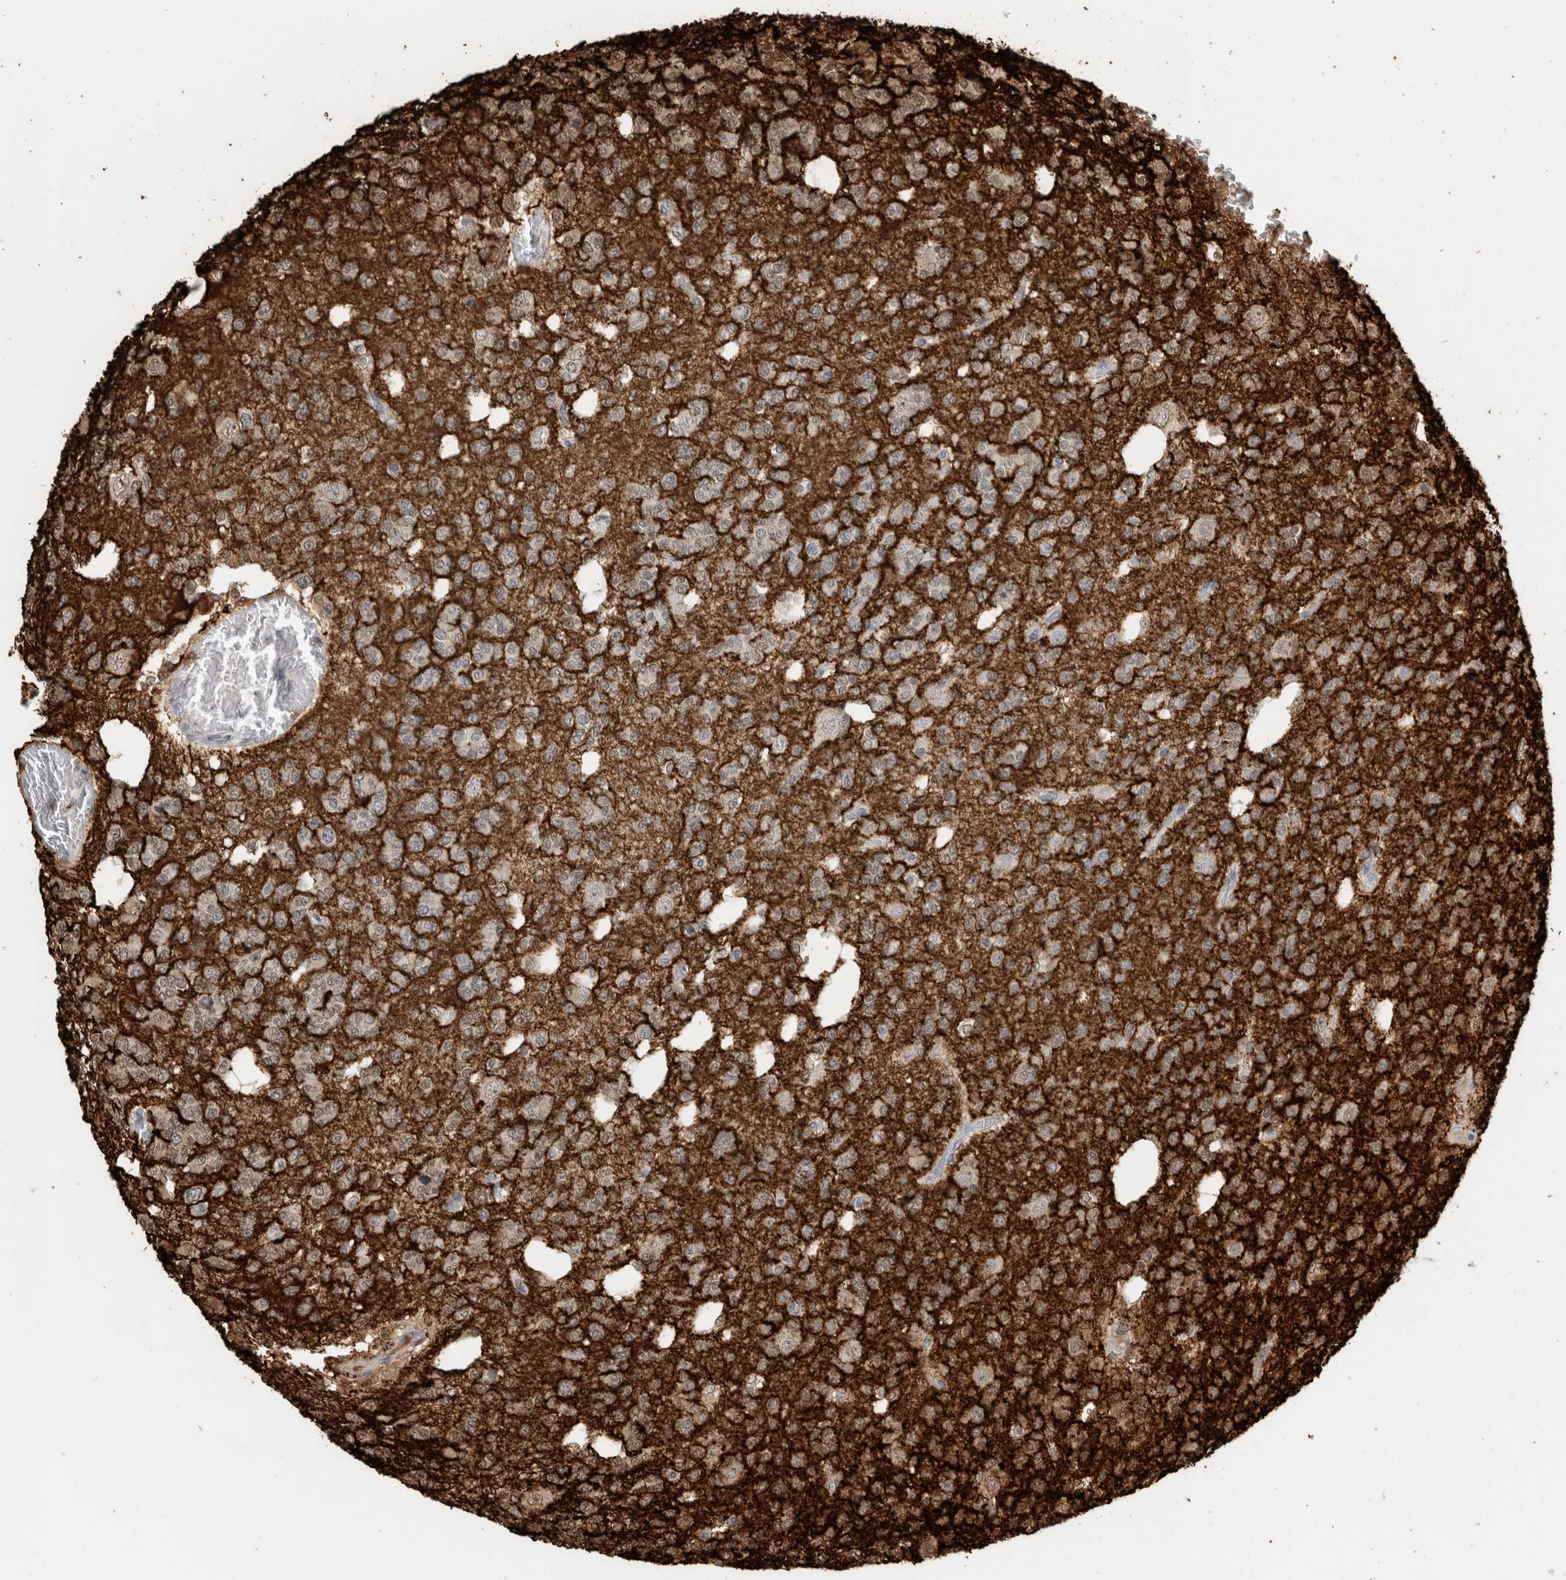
{"staining": {"intensity": "weak", "quantity": "25%-75%", "location": "cytoplasmic/membranous,nuclear"}, "tissue": "glioma", "cell_type": "Tumor cells", "image_type": "cancer", "snomed": [{"axis": "morphology", "description": "Glioma, malignant, Low grade"}, {"axis": "topography", "description": "Brain"}], "caption": "DAB immunohistochemical staining of glioma shows weak cytoplasmic/membranous and nuclear protein expression in approximately 25%-75% of tumor cells.", "gene": "BCAN", "patient": {"sex": "male", "age": 38}}